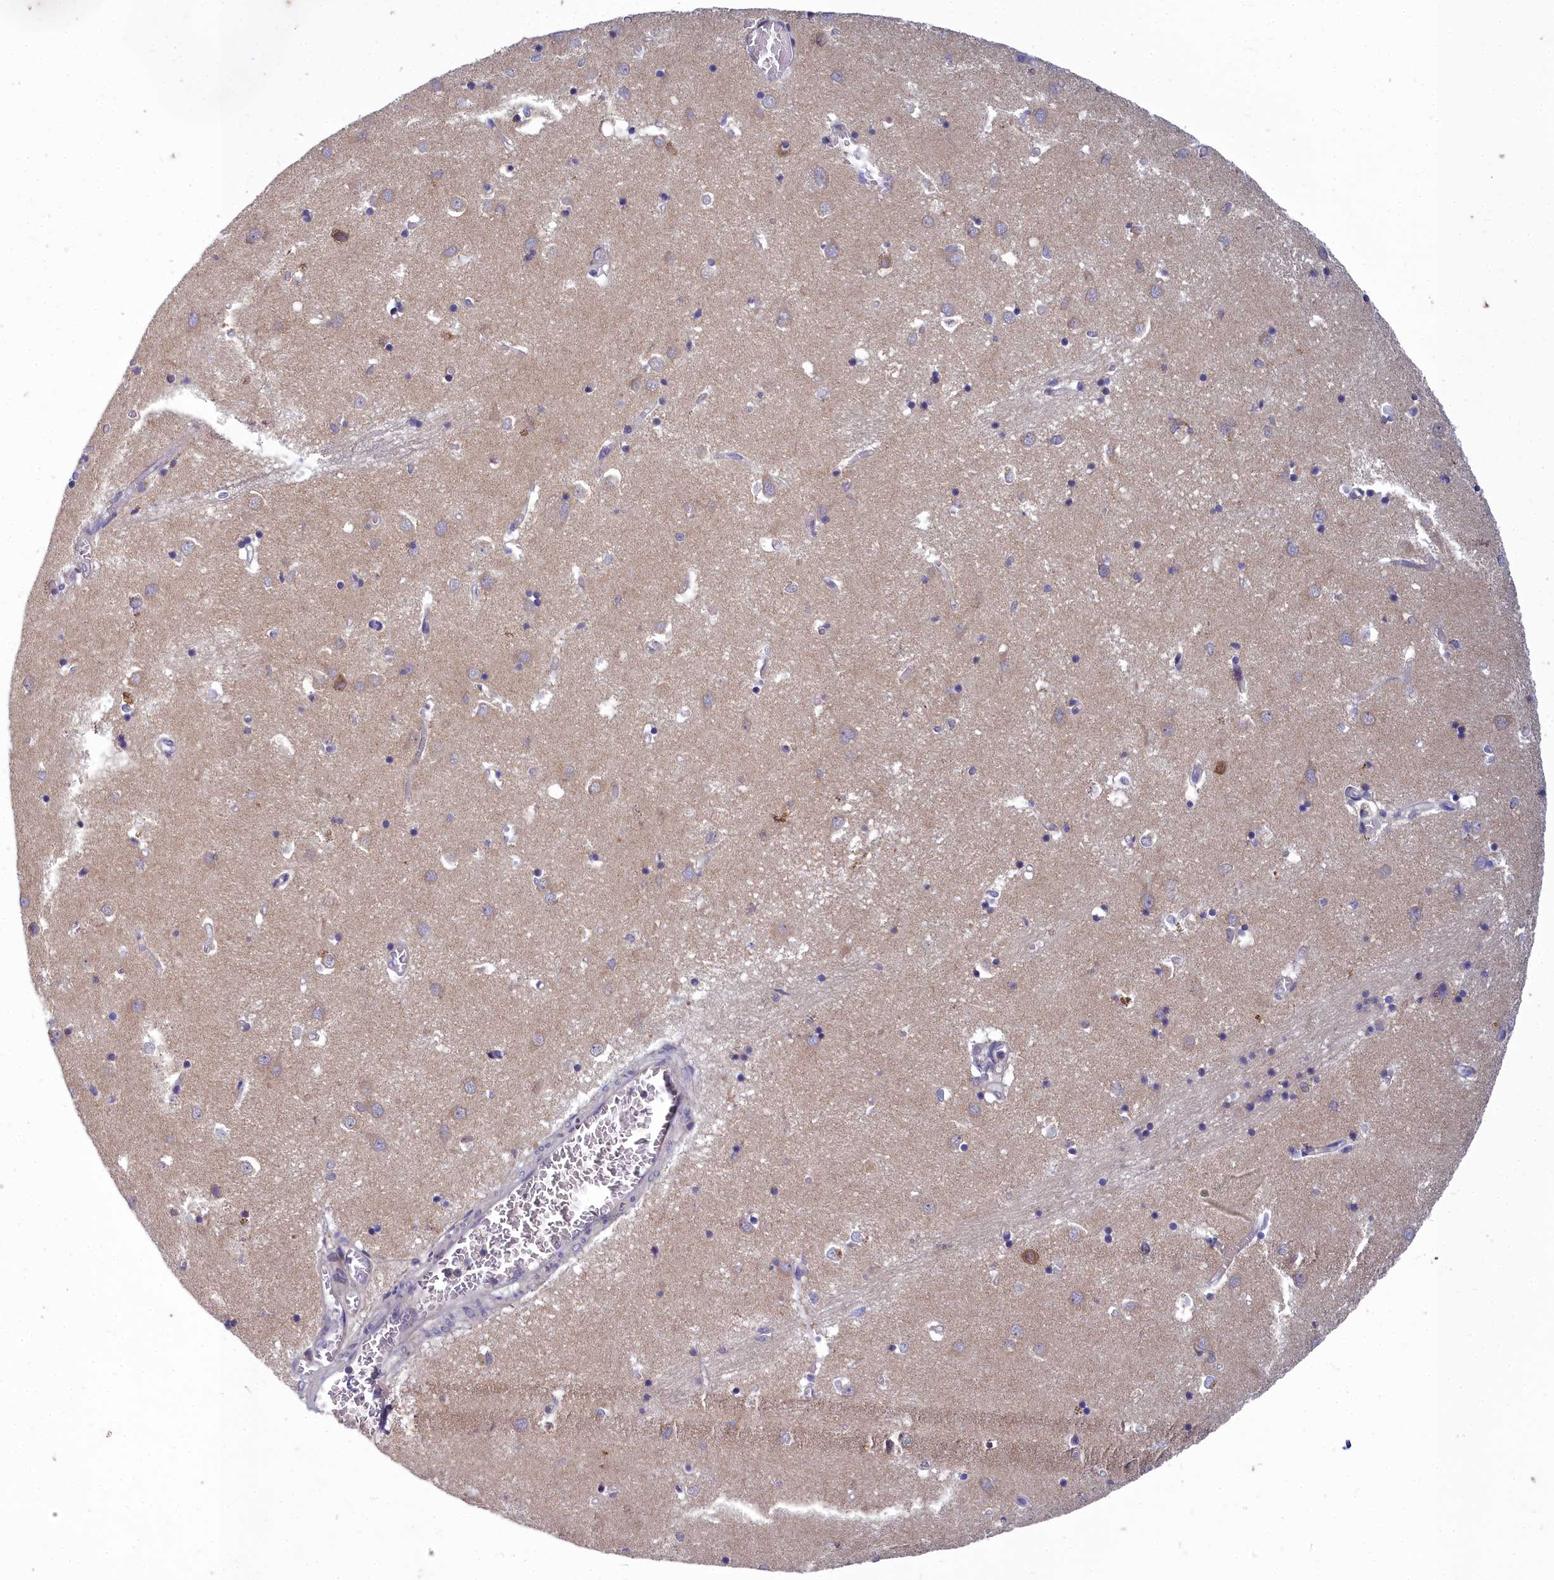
{"staining": {"intensity": "negative", "quantity": "none", "location": "none"}, "tissue": "caudate", "cell_type": "Glial cells", "image_type": "normal", "snomed": [{"axis": "morphology", "description": "Normal tissue, NOS"}, {"axis": "topography", "description": "Lateral ventricle wall"}], "caption": "Immunohistochemical staining of unremarkable human caudate demonstrates no significant staining in glial cells. (Immunohistochemistry (ihc), brightfield microscopy, high magnification).", "gene": "COX20", "patient": {"sex": "male", "age": 70}}